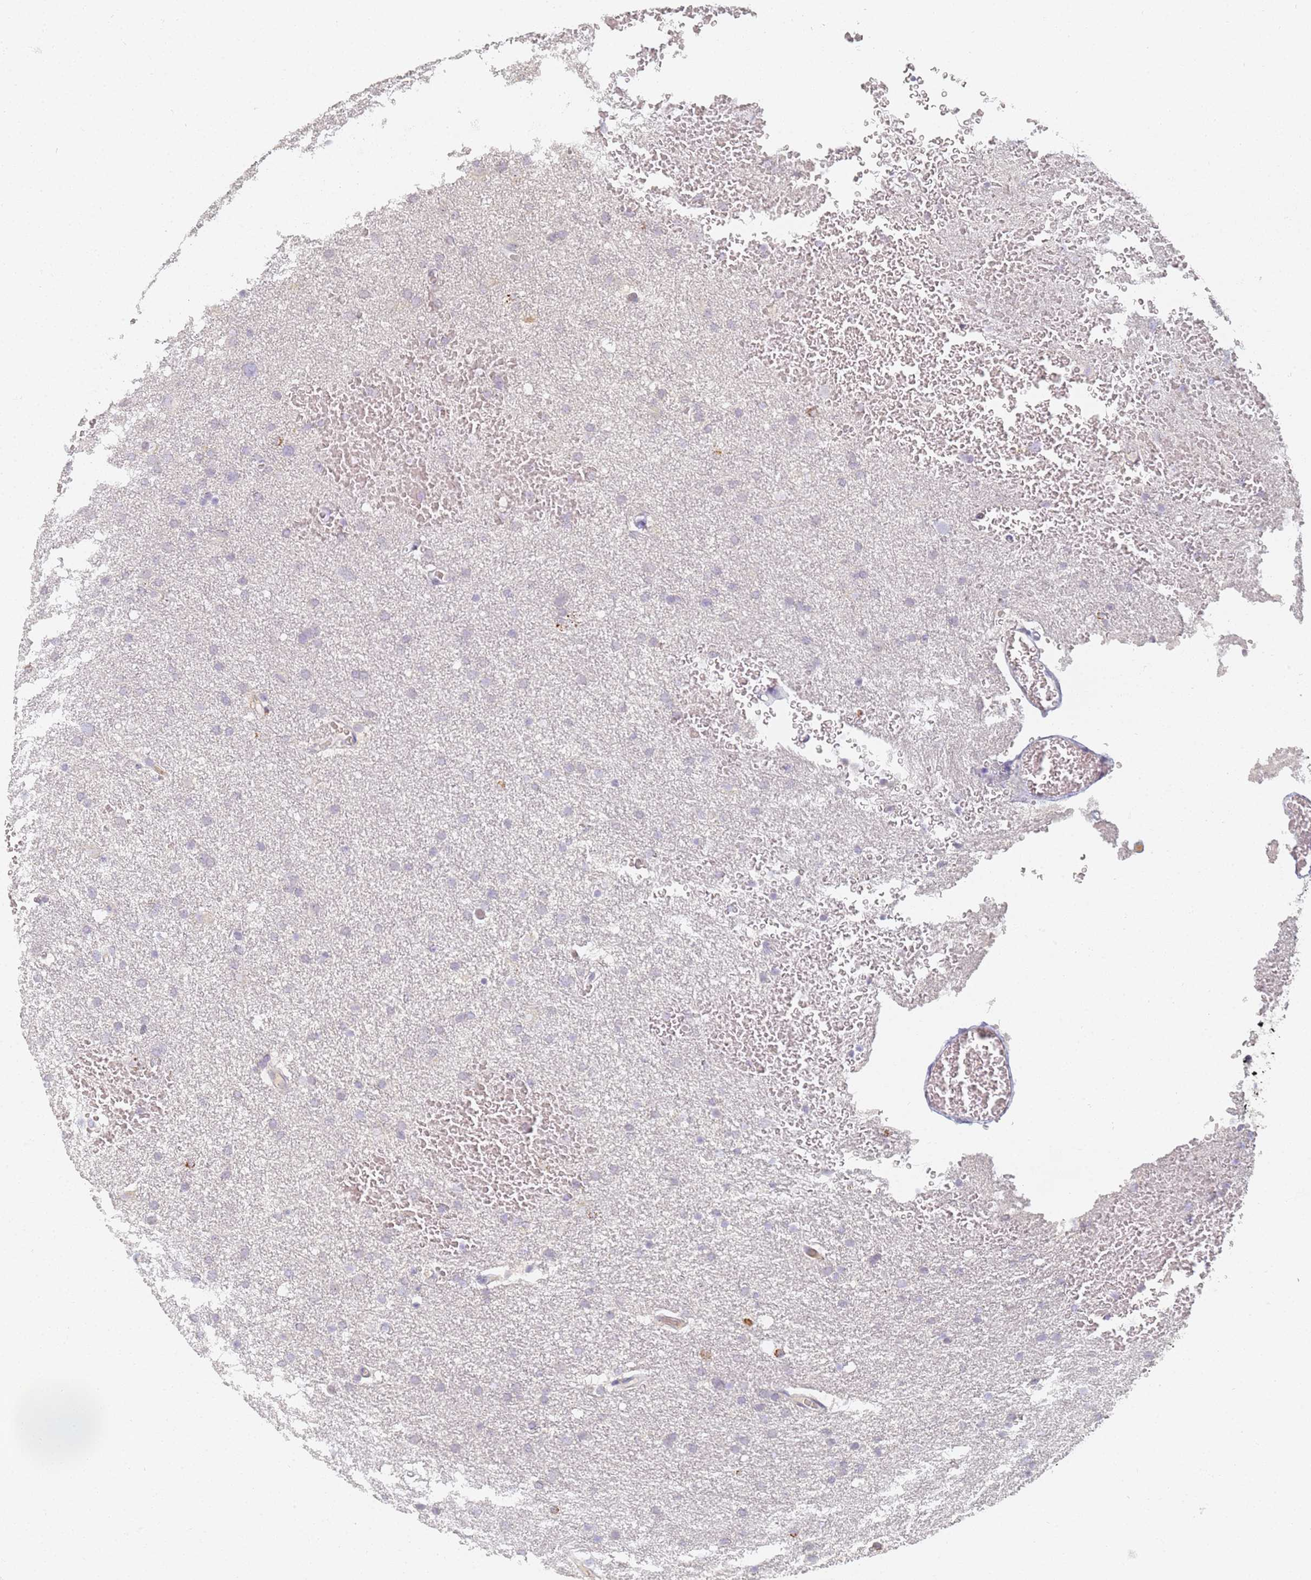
{"staining": {"intensity": "negative", "quantity": "none", "location": "none"}, "tissue": "glioma", "cell_type": "Tumor cells", "image_type": "cancer", "snomed": [{"axis": "morphology", "description": "Glioma, malignant, High grade"}, {"axis": "topography", "description": "Cerebral cortex"}], "caption": "DAB immunohistochemical staining of malignant glioma (high-grade) reveals no significant staining in tumor cells.", "gene": "SLC38A9", "patient": {"sex": "female", "age": 36}}